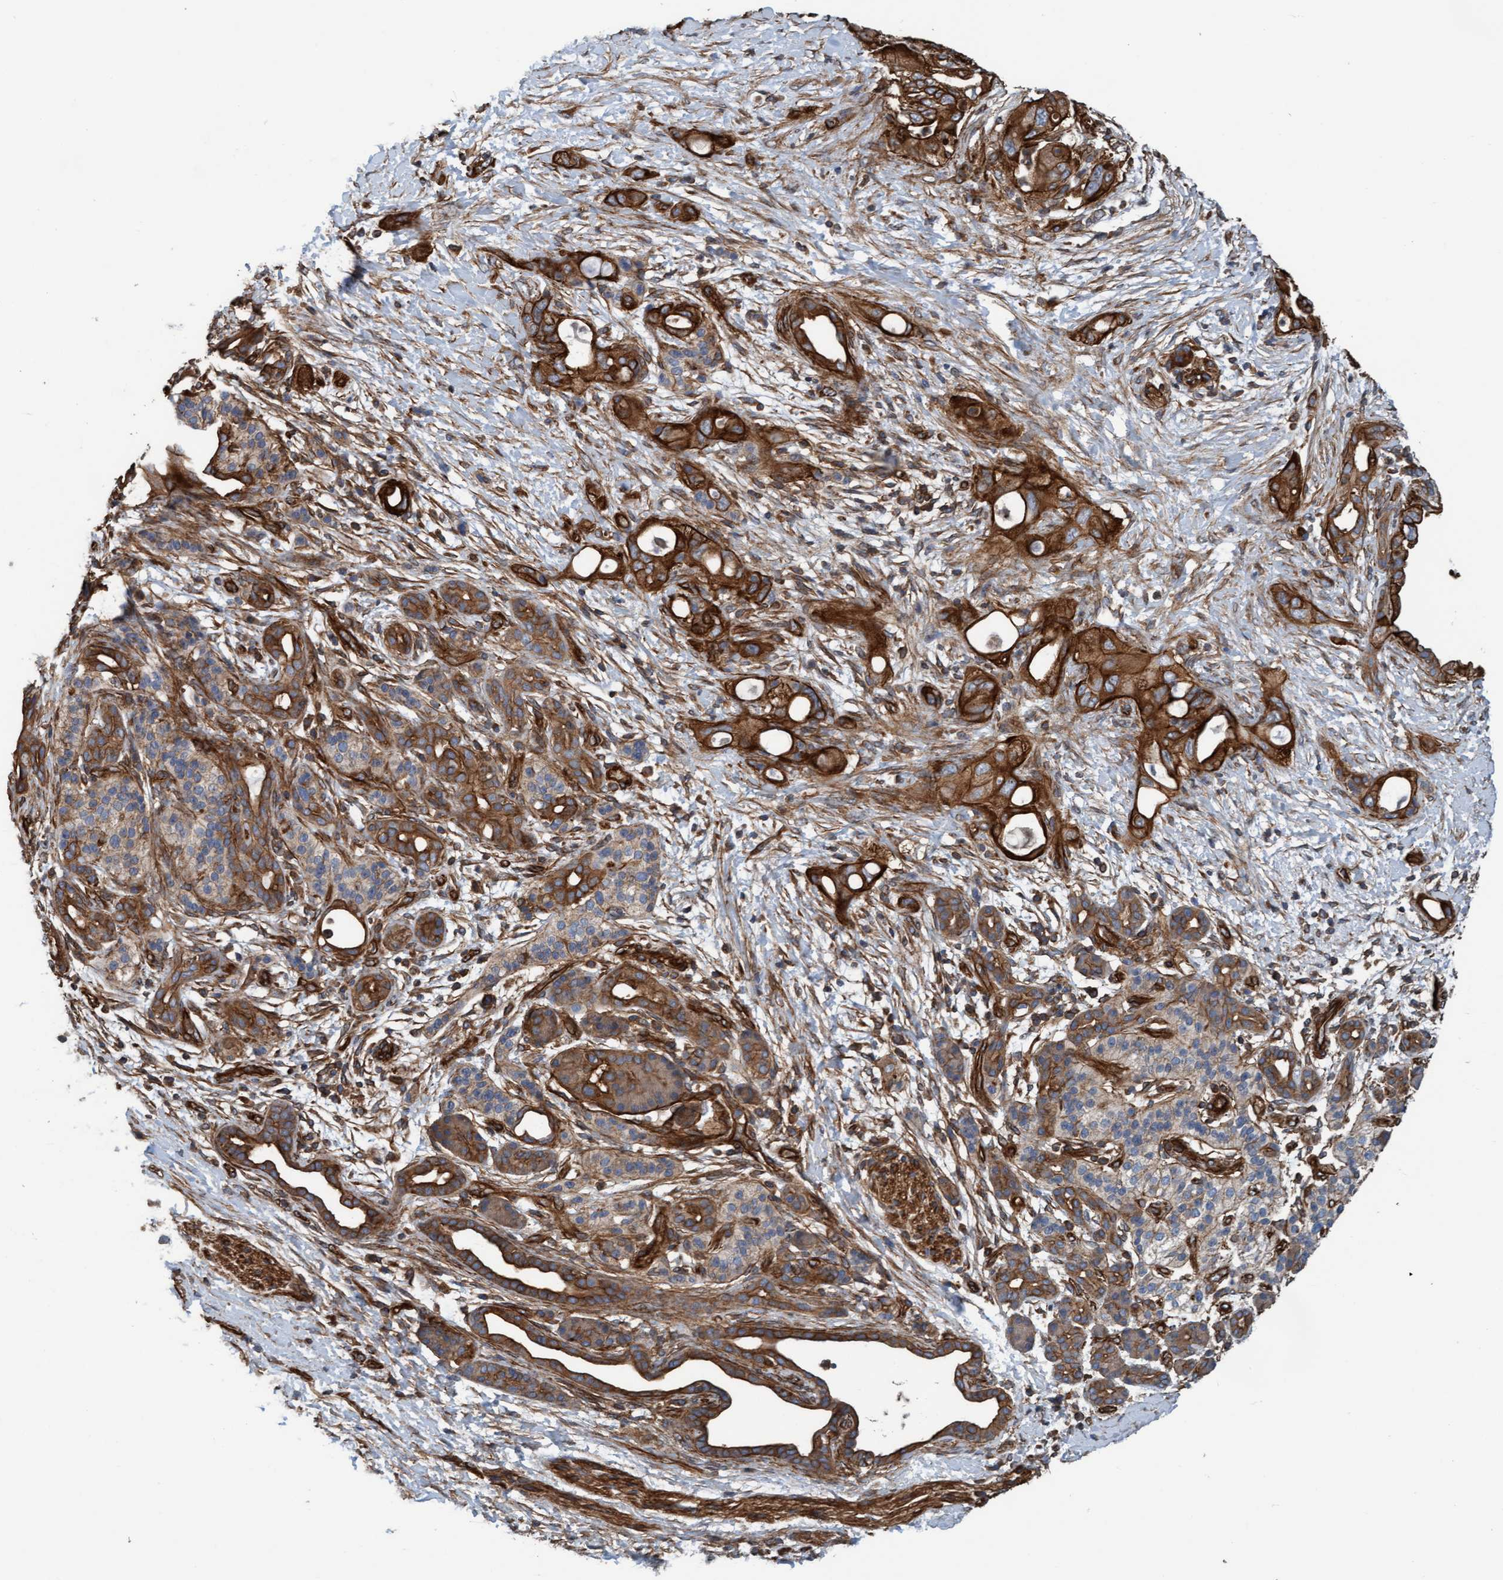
{"staining": {"intensity": "strong", "quantity": ">75%", "location": "cytoplasmic/membranous"}, "tissue": "pancreatic cancer", "cell_type": "Tumor cells", "image_type": "cancer", "snomed": [{"axis": "morphology", "description": "Adenocarcinoma, NOS"}, {"axis": "topography", "description": "Pancreas"}], "caption": "There is high levels of strong cytoplasmic/membranous expression in tumor cells of pancreatic adenocarcinoma, as demonstrated by immunohistochemical staining (brown color).", "gene": "STXBP4", "patient": {"sex": "male", "age": 59}}